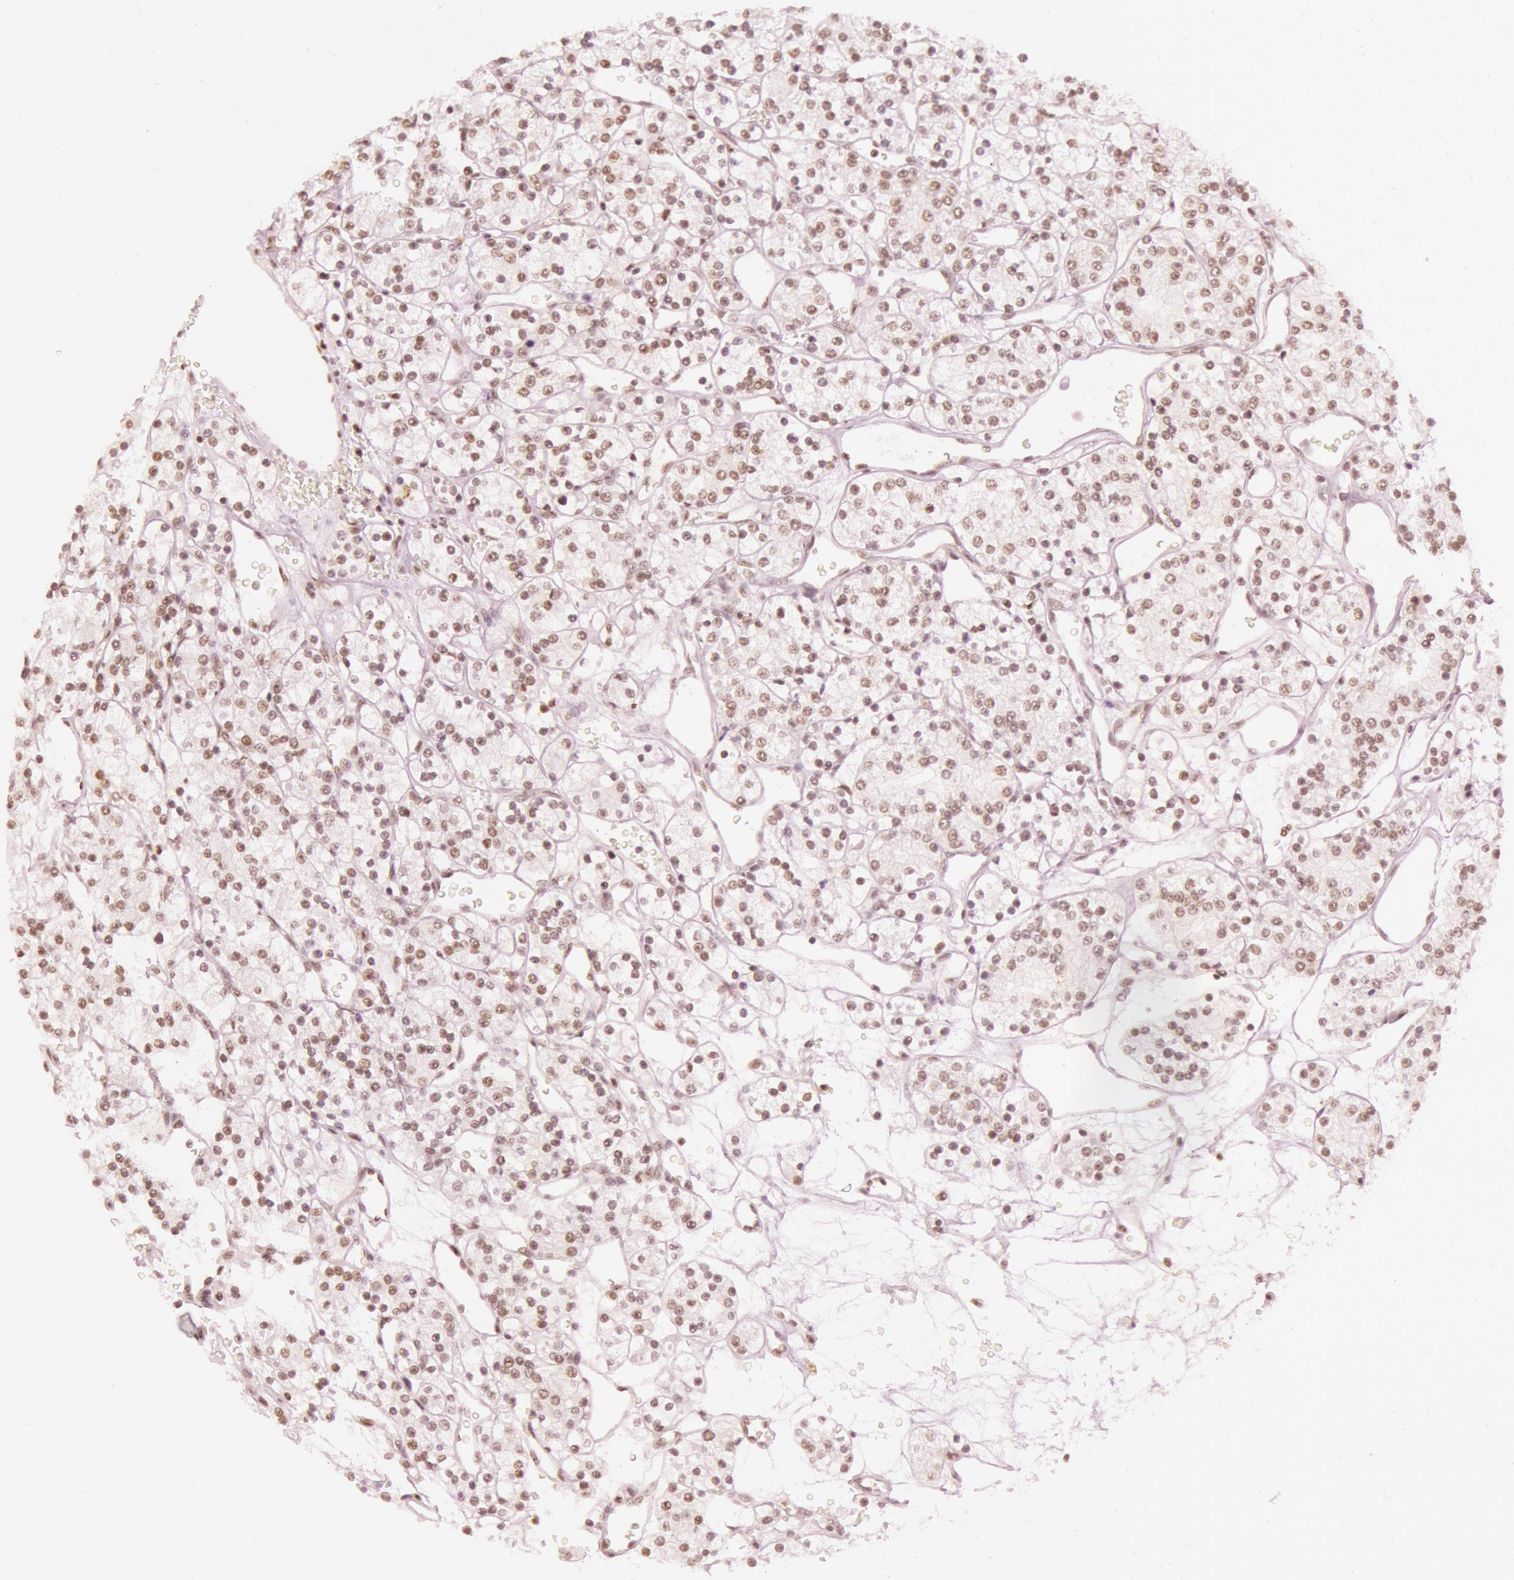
{"staining": {"intensity": "weak", "quantity": ">75%", "location": "nuclear"}, "tissue": "renal cancer", "cell_type": "Tumor cells", "image_type": "cancer", "snomed": [{"axis": "morphology", "description": "Adenocarcinoma, NOS"}, {"axis": "topography", "description": "Kidney"}], "caption": "Renal cancer stained for a protein (brown) displays weak nuclear positive positivity in about >75% of tumor cells.", "gene": "TASL", "patient": {"sex": "female", "age": 62}}